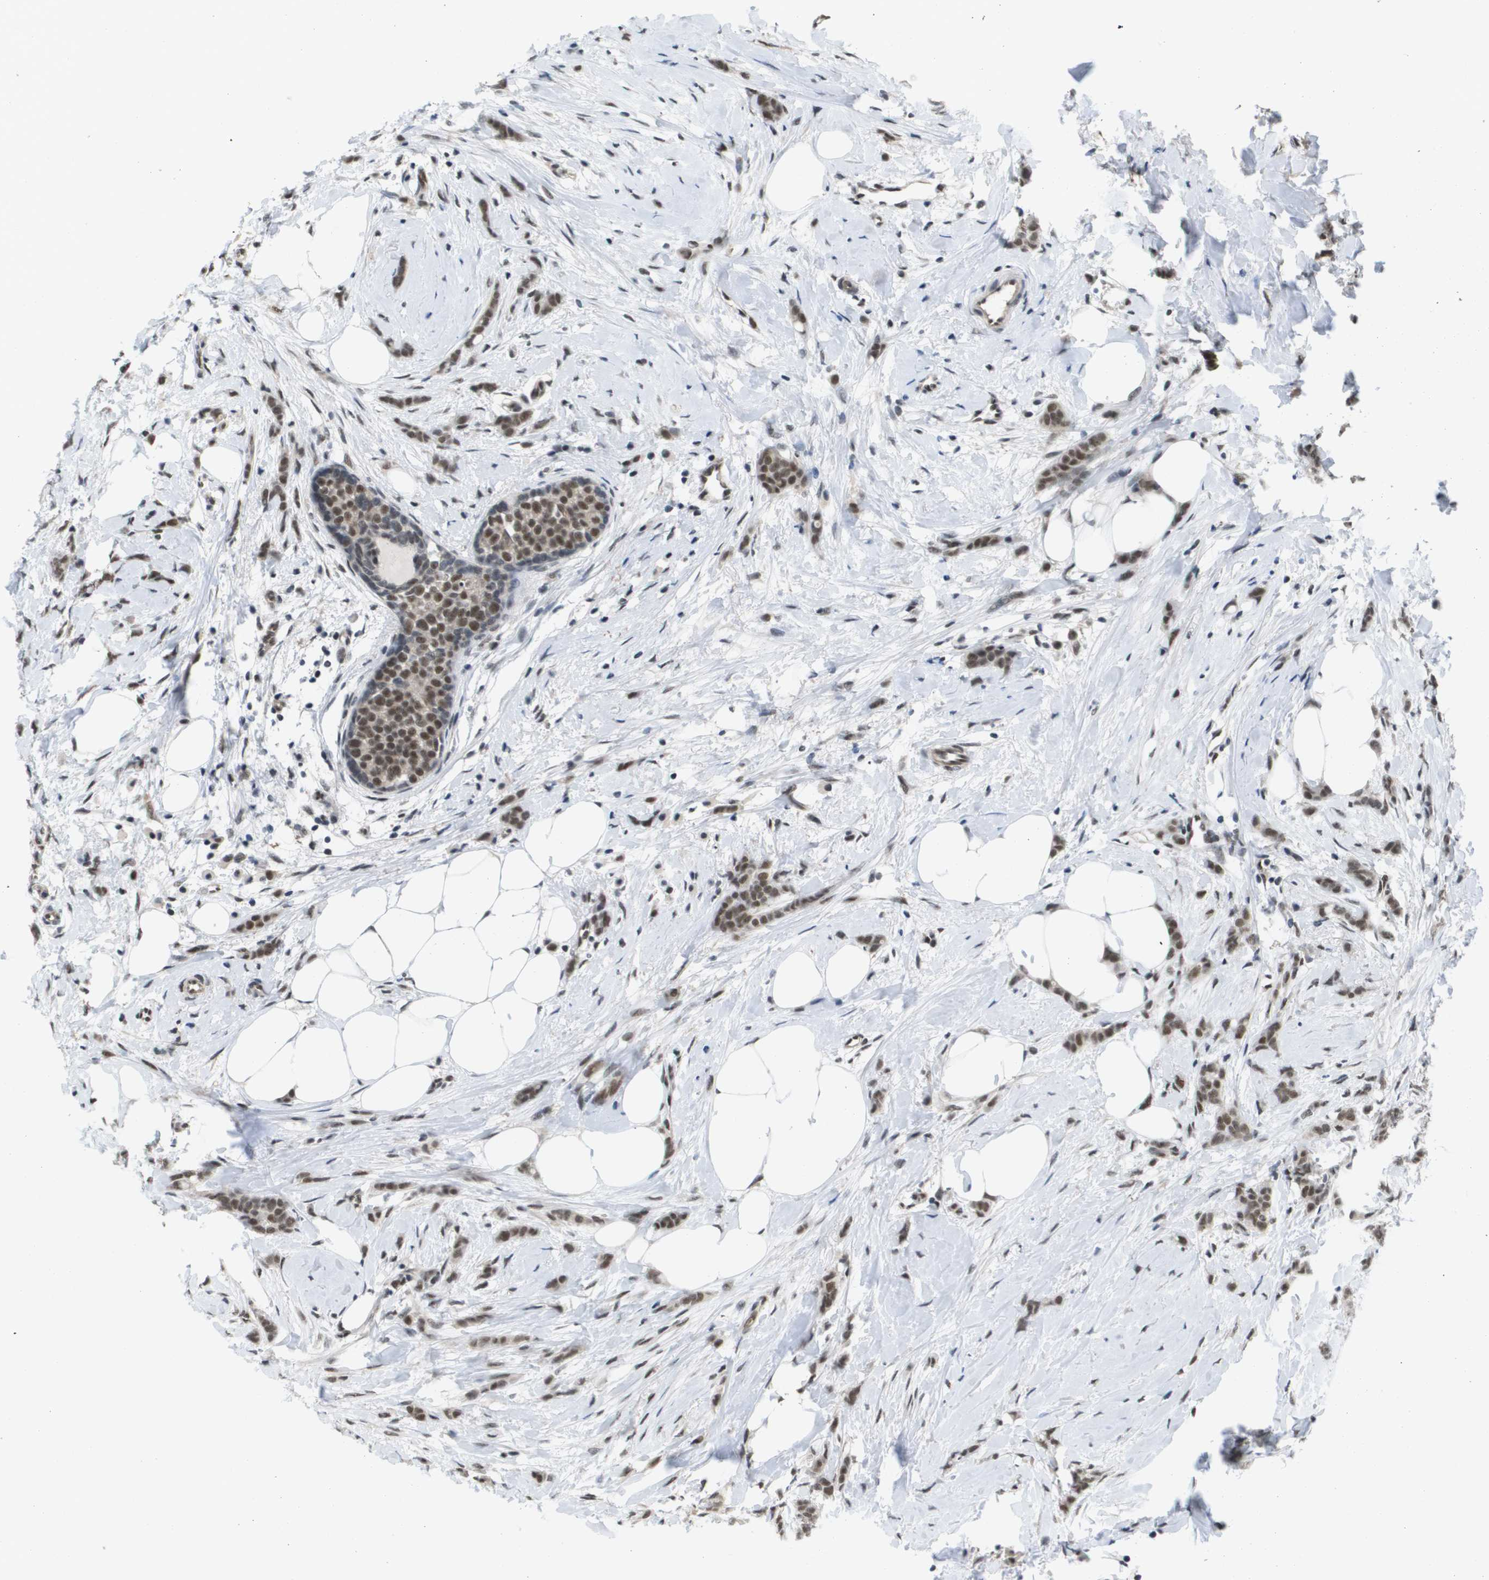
{"staining": {"intensity": "moderate", "quantity": ">75%", "location": "nuclear"}, "tissue": "breast cancer", "cell_type": "Tumor cells", "image_type": "cancer", "snomed": [{"axis": "morphology", "description": "Lobular carcinoma, in situ"}, {"axis": "morphology", "description": "Lobular carcinoma"}, {"axis": "topography", "description": "Breast"}], "caption": "An image showing moderate nuclear staining in about >75% of tumor cells in lobular carcinoma (breast), as visualized by brown immunohistochemical staining.", "gene": "ISY1", "patient": {"sex": "female", "age": 41}}